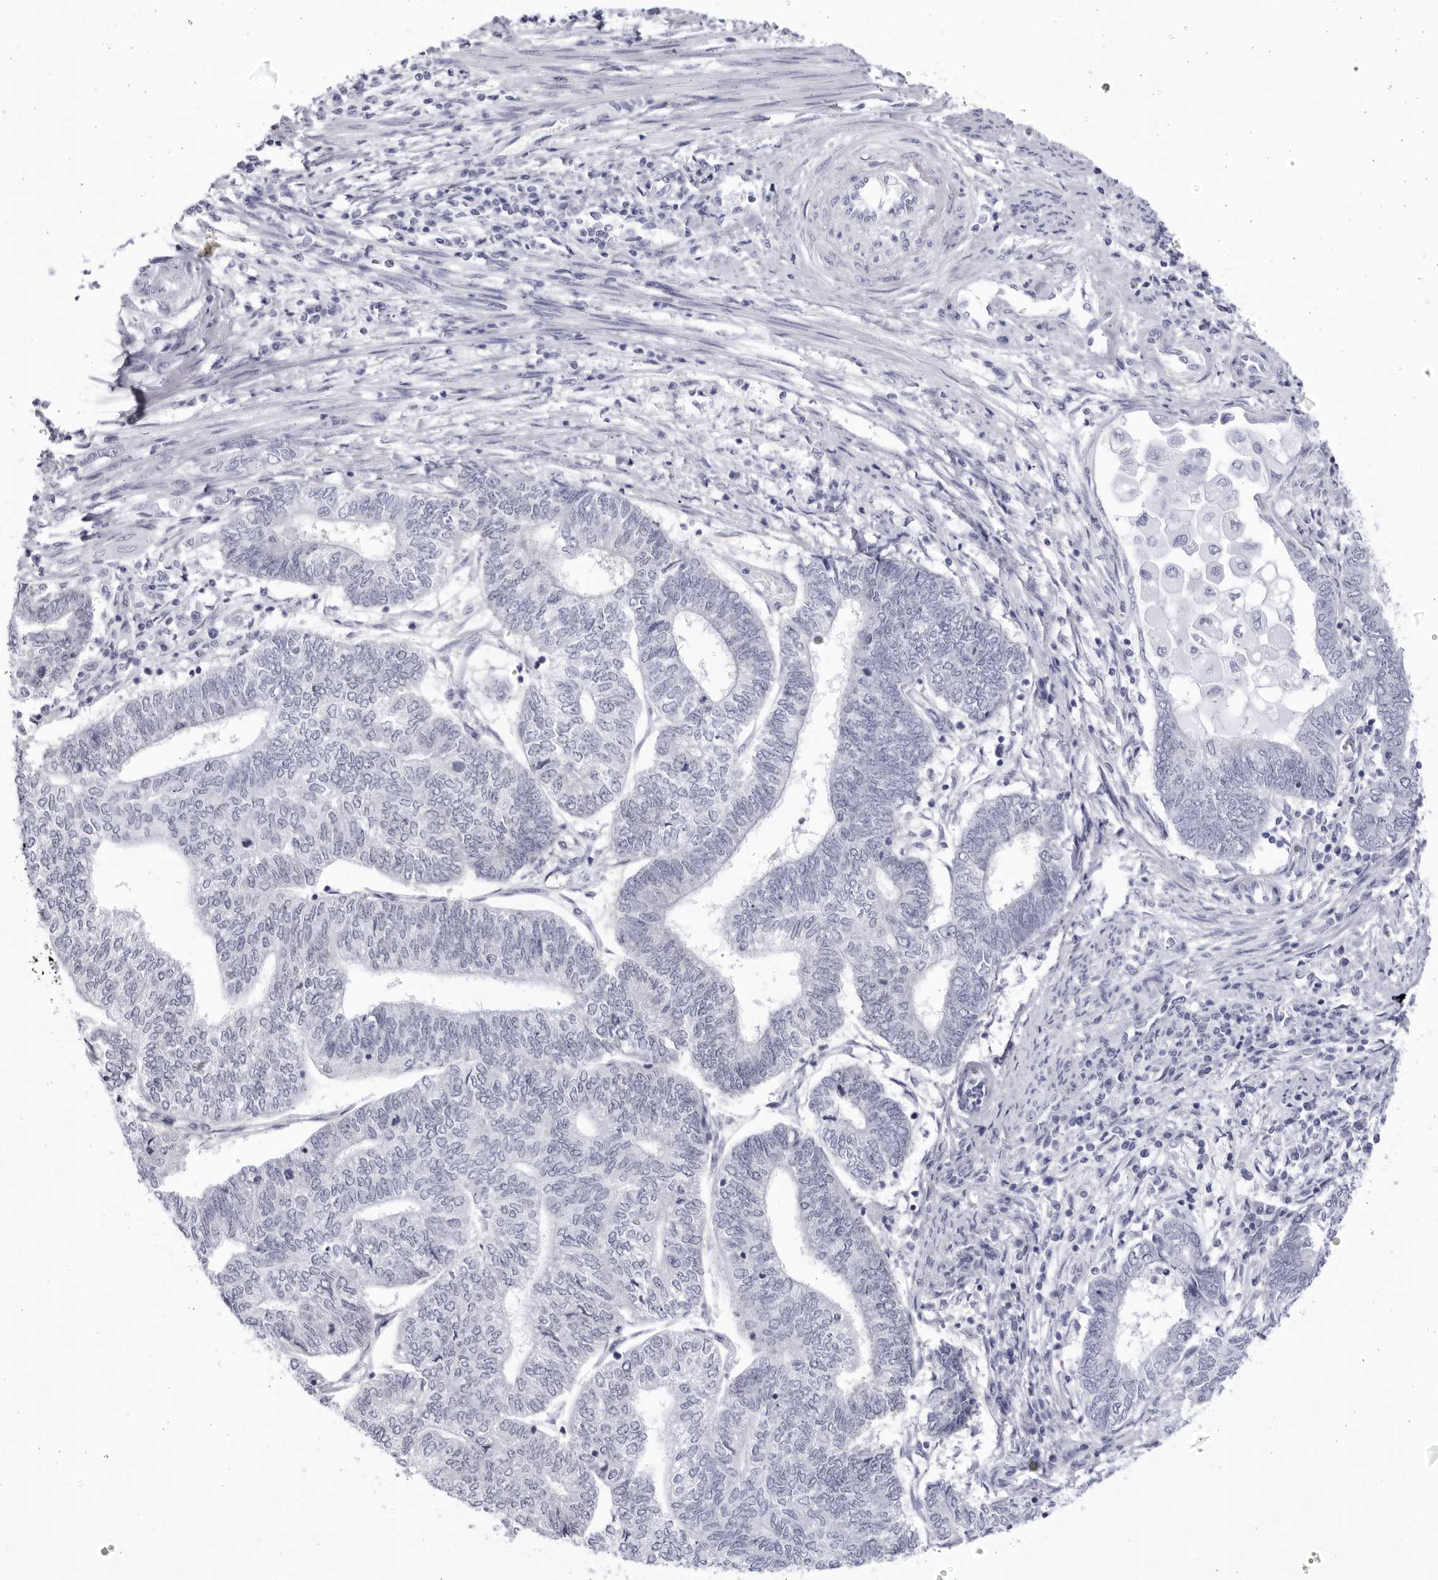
{"staining": {"intensity": "negative", "quantity": "none", "location": "none"}, "tissue": "endometrial cancer", "cell_type": "Tumor cells", "image_type": "cancer", "snomed": [{"axis": "morphology", "description": "Adenocarcinoma, NOS"}, {"axis": "topography", "description": "Uterus"}, {"axis": "topography", "description": "Endometrium"}], "caption": "This is a micrograph of immunohistochemistry (IHC) staining of adenocarcinoma (endometrial), which shows no staining in tumor cells.", "gene": "CCDC181", "patient": {"sex": "female", "age": 70}}